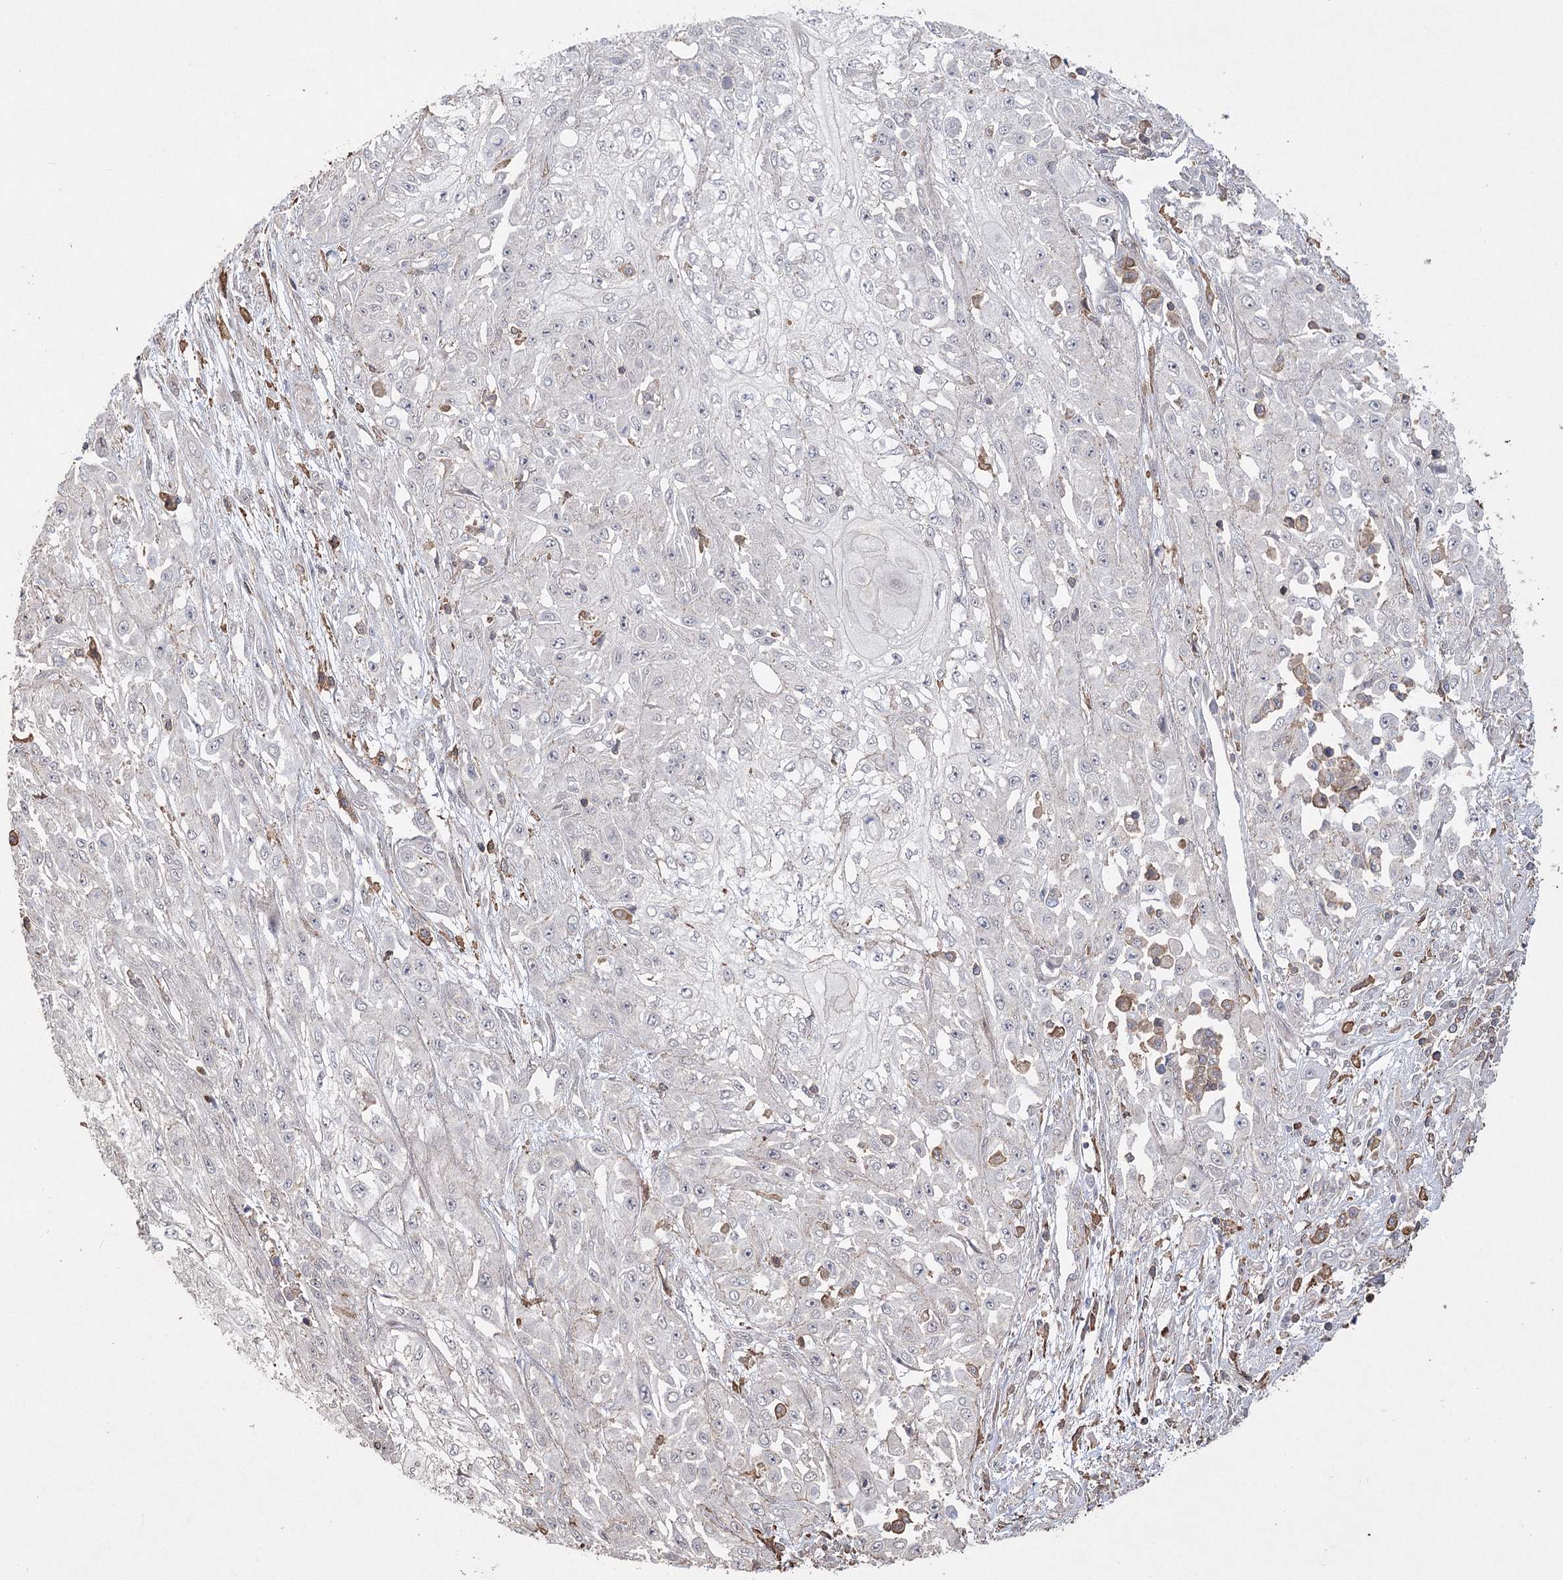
{"staining": {"intensity": "negative", "quantity": "none", "location": "none"}, "tissue": "skin cancer", "cell_type": "Tumor cells", "image_type": "cancer", "snomed": [{"axis": "morphology", "description": "Squamous cell carcinoma, NOS"}, {"axis": "morphology", "description": "Squamous cell carcinoma, metastatic, NOS"}, {"axis": "topography", "description": "Skin"}, {"axis": "topography", "description": "Lymph node"}], "caption": "DAB (3,3'-diaminobenzidine) immunohistochemical staining of squamous cell carcinoma (skin) shows no significant staining in tumor cells. (DAB (3,3'-diaminobenzidine) immunohistochemistry, high magnification).", "gene": "OBSL1", "patient": {"sex": "male", "age": 75}}